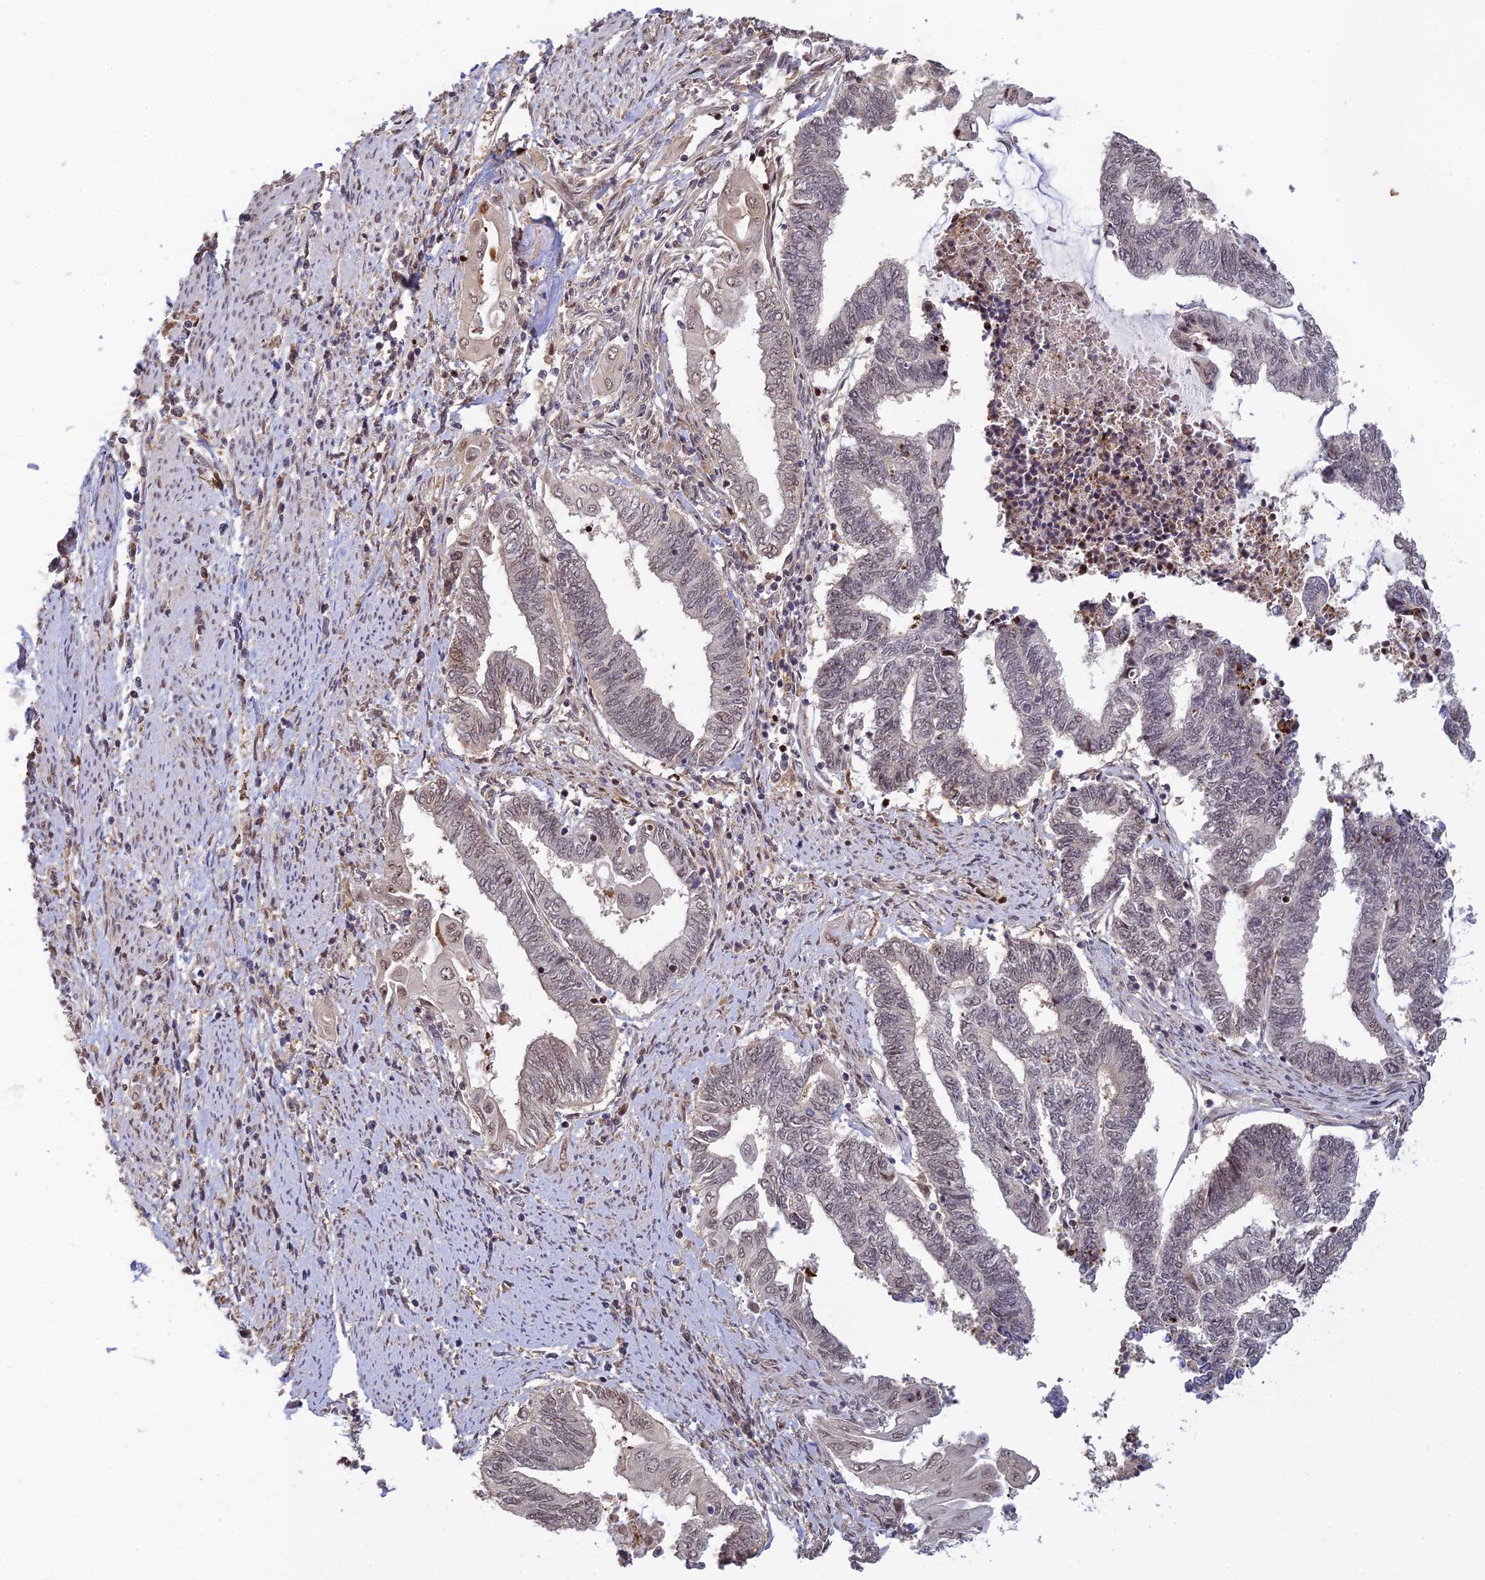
{"staining": {"intensity": "weak", "quantity": "<25%", "location": "nuclear"}, "tissue": "endometrial cancer", "cell_type": "Tumor cells", "image_type": "cancer", "snomed": [{"axis": "morphology", "description": "Adenocarcinoma, NOS"}, {"axis": "topography", "description": "Uterus"}, {"axis": "topography", "description": "Endometrium"}], "caption": "Micrograph shows no protein positivity in tumor cells of endometrial cancer tissue.", "gene": "UFSP2", "patient": {"sex": "female", "age": 70}}